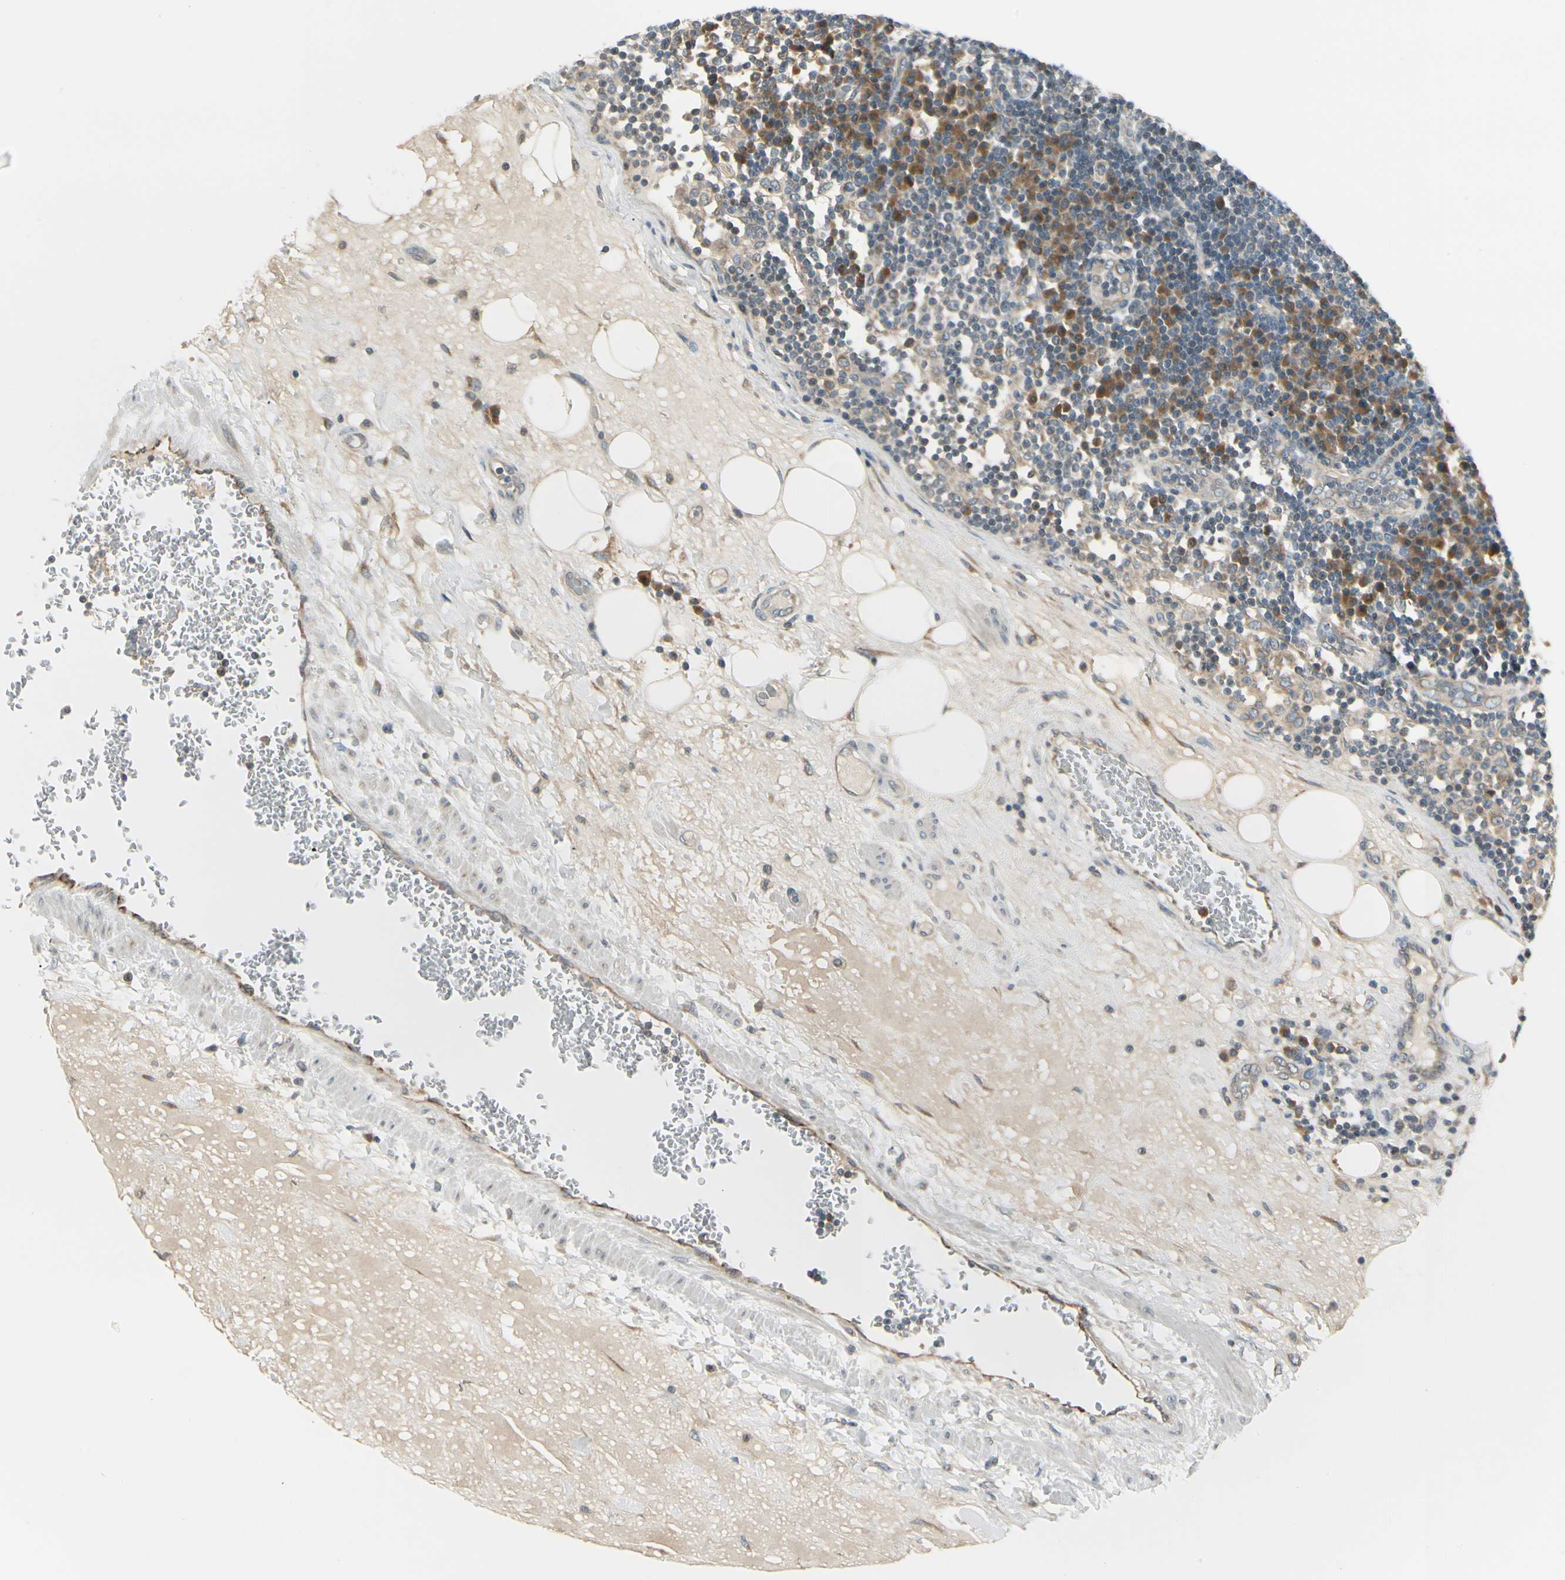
{"staining": {"intensity": "weak", "quantity": "25%-75%", "location": "cytoplasmic/membranous"}, "tissue": "lymph node", "cell_type": "Germinal center cells", "image_type": "normal", "snomed": [{"axis": "morphology", "description": "Normal tissue, NOS"}, {"axis": "morphology", "description": "Squamous cell carcinoma, metastatic, NOS"}, {"axis": "topography", "description": "Lymph node"}], "caption": "The histopathology image demonstrates immunohistochemical staining of normal lymph node. There is weak cytoplasmic/membranous staining is present in approximately 25%-75% of germinal center cells.", "gene": "BNIP1", "patient": {"sex": "female", "age": 53}}